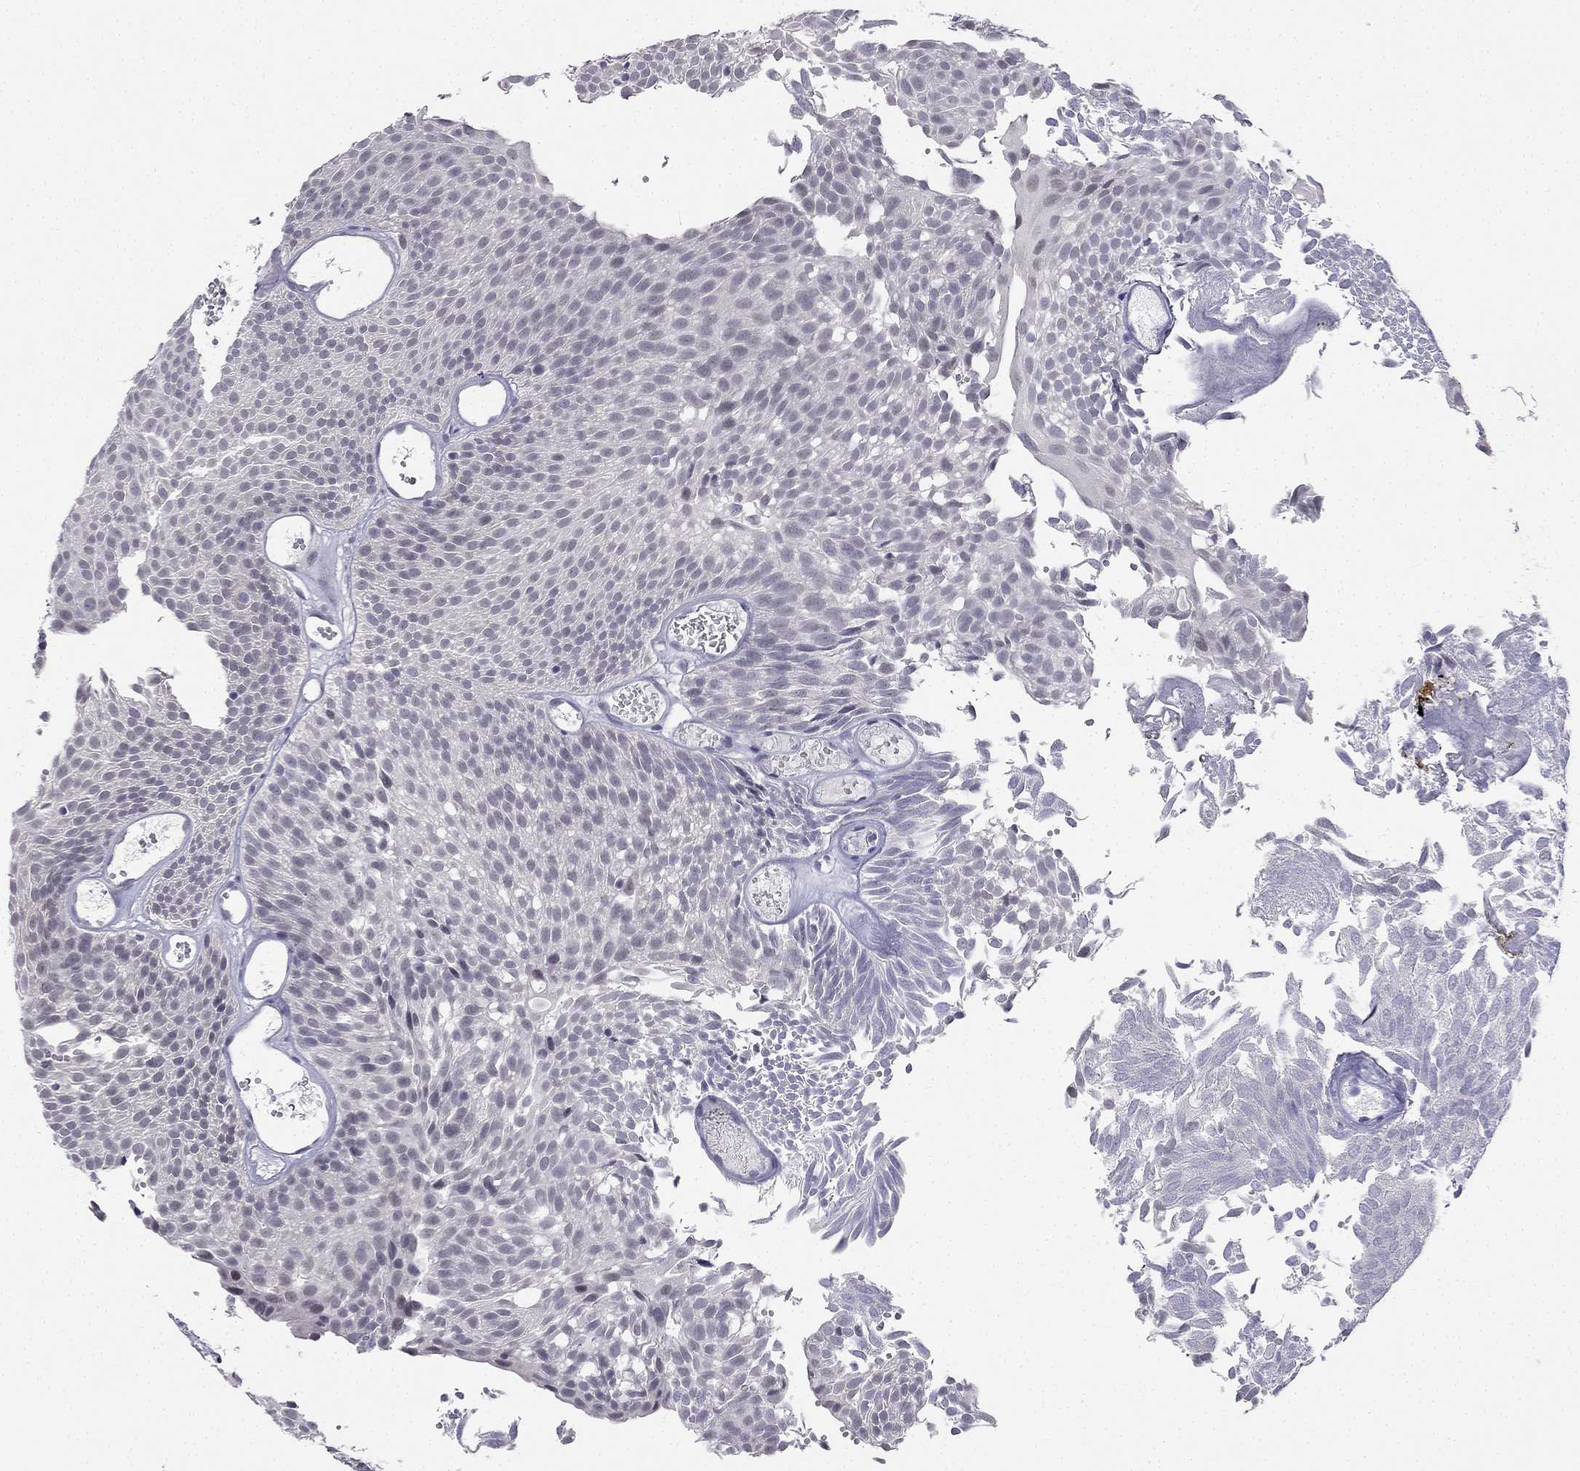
{"staining": {"intensity": "negative", "quantity": "none", "location": "none"}, "tissue": "urothelial cancer", "cell_type": "Tumor cells", "image_type": "cancer", "snomed": [{"axis": "morphology", "description": "Urothelial carcinoma, Low grade"}, {"axis": "topography", "description": "Urinary bladder"}], "caption": "High power microscopy micrograph of an immunohistochemistry micrograph of urothelial carcinoma (low-grade), revealing no significant expression in tumor cells.", "gene": "C16orf89", "patient": {"sex": "male", "age": 52}}